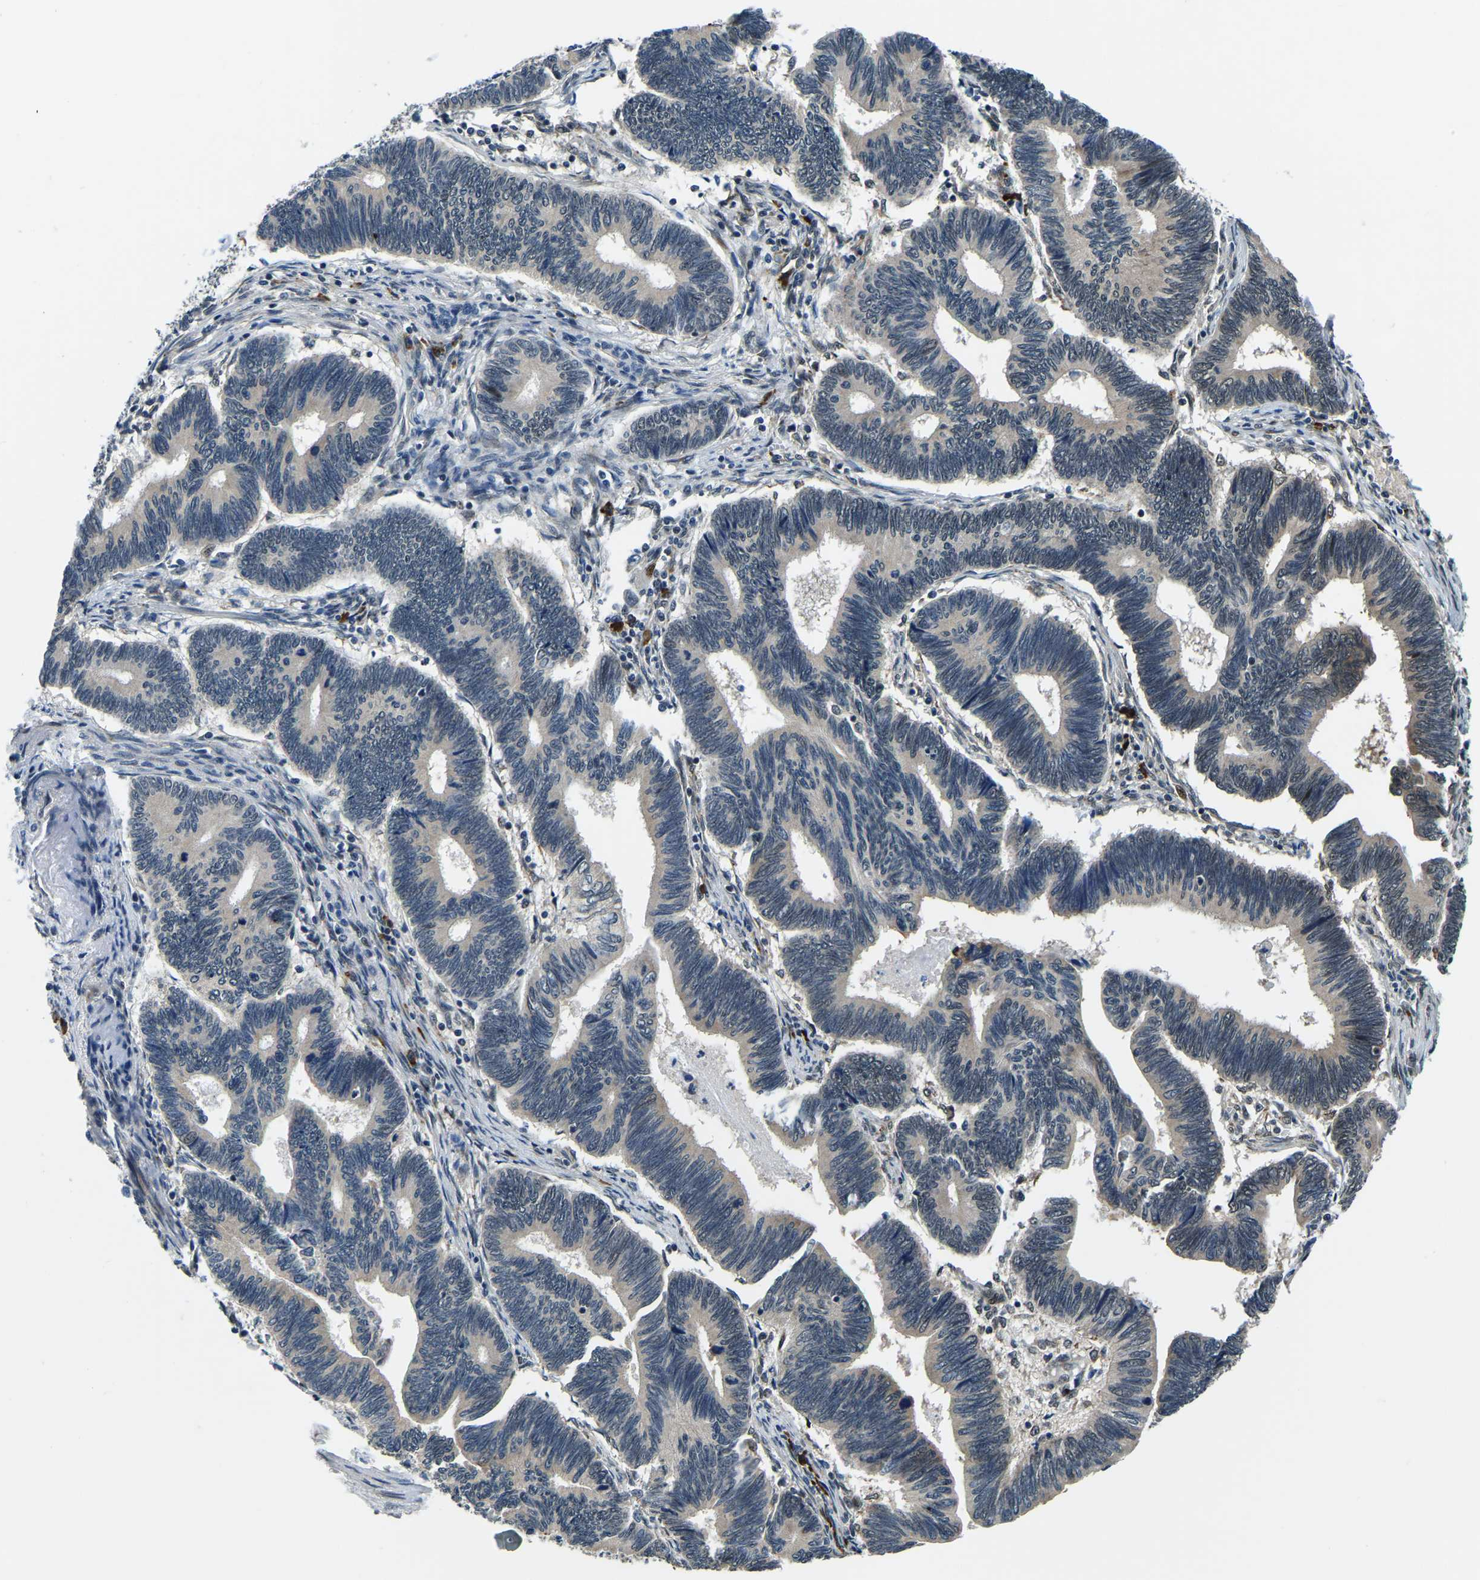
{"staining": {"intensity": "negative", "quantity": "none", "location": "none"}, "tissue": "pancreatic cancer", "cell_type": "Tumor cells", "image_type": "cancer", "snomed": [{"axis": "morphology", "description": "Adenocarcinoma, NOS"}, {"axis": "topography", "description": "Pancreas"}], "caption": "IHC image of neoplastic tissue: pancreatic adenocarcinoma stained with DAB (3,3'-diaminobenzidine) displays no significant protein positivity in tumor cells.", "gene": "ING2", "patient": {"sex": "female", "age": 70}}